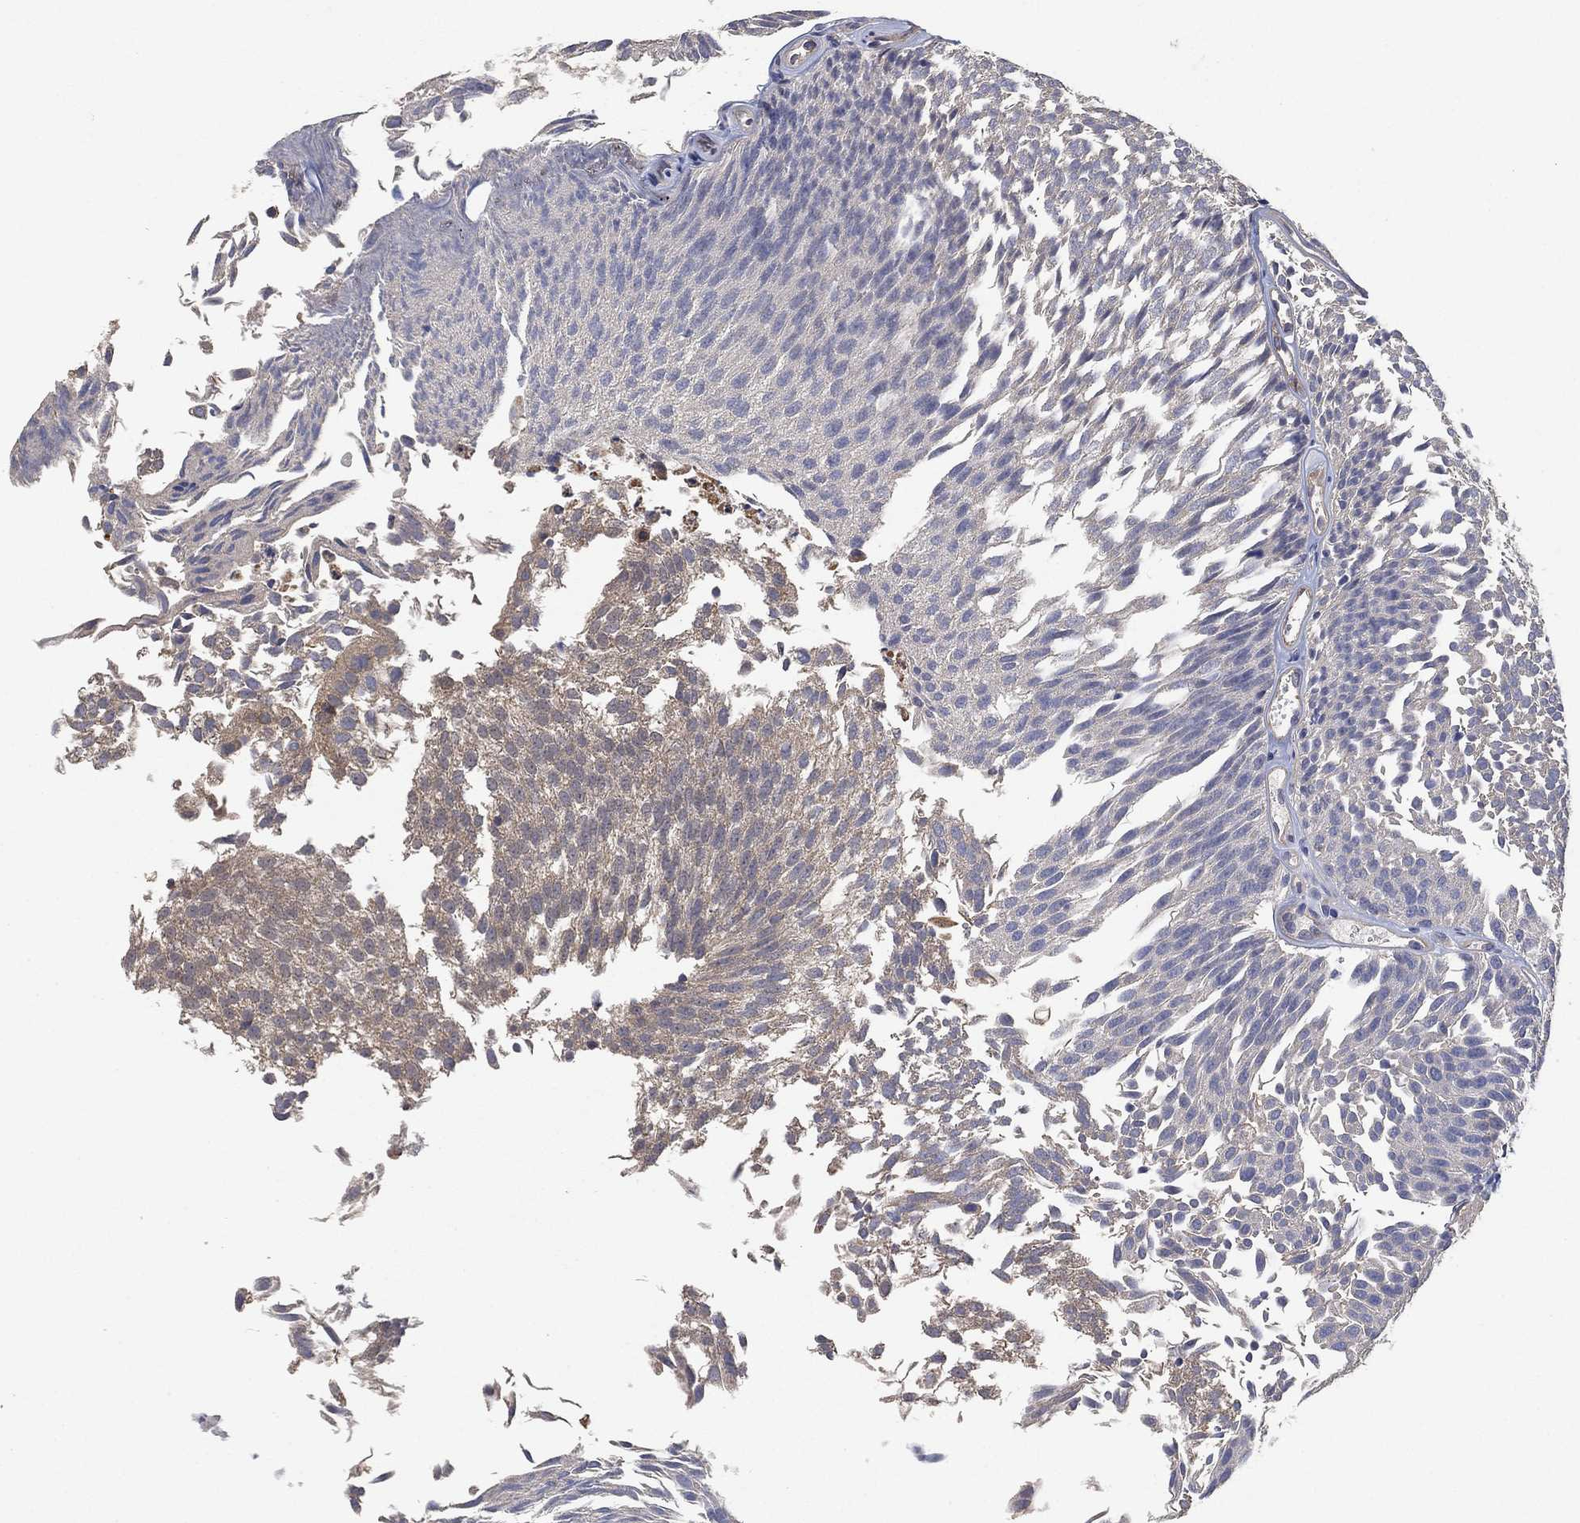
{"staining": {"intensity": "negative", "quantity": "none", "location": "none"}, "tissue": "urothelial cancer", "cell_type": "Tumor cells", "image_type": "cancer", "snomed": [{"axis": "morphology", "description": "Urothelial carcinoma, Low grade"}, {"axis": "topography", "description": "Urinary bladder"}], "caption": "There is no significant staining in tumor cells of low-grade urothelial carcinoma.", "gene": "MCUR1", "patient": {"sex": "male", "age": 52}}